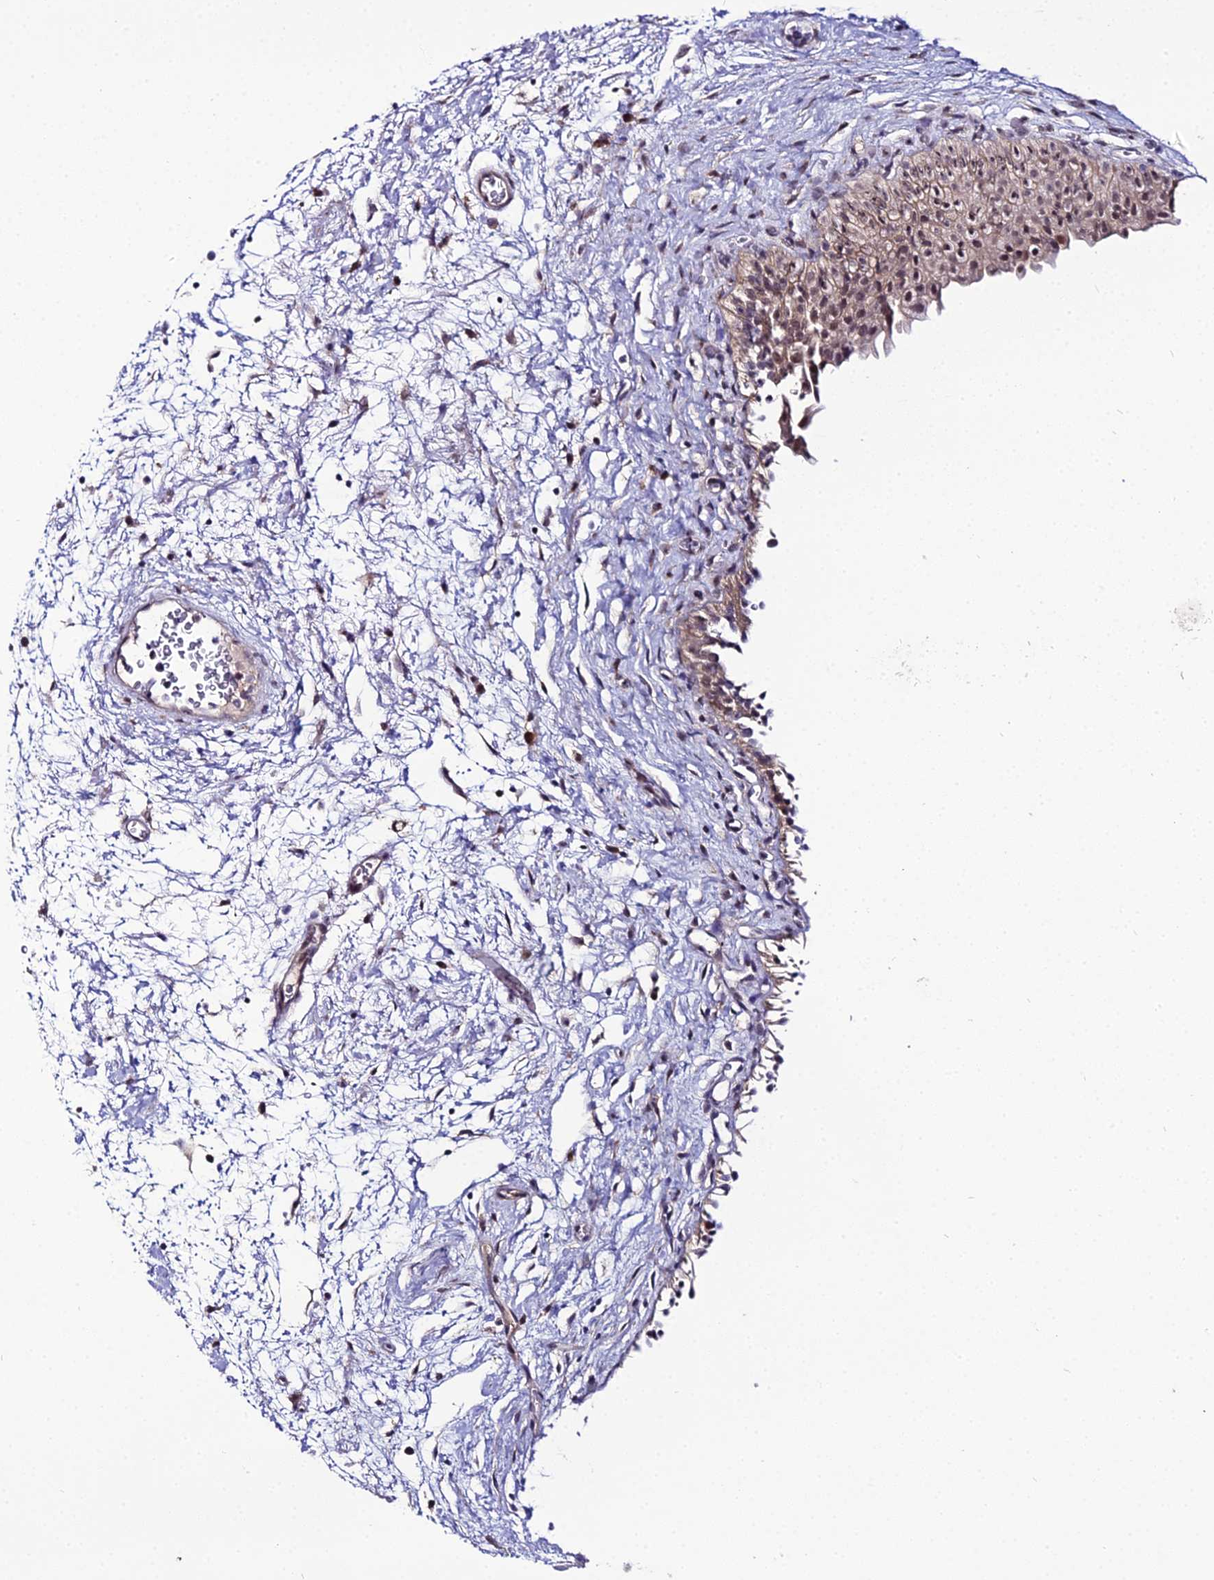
{"staining": {"intensity": "moderate", "quantity": ">75%", "location": "cytoplasmic/membranous,nuclear"}, "tissue": "urinary bladder", "cell_type": "Urothelial cells", "image_type": "normal", "snomed": [{"axis": "morphology", "description": "Normal tissue, NOS"}, {"axis": "topography", "description": "Urinary bladder"}], "caption": "Protein staining of unremarkable urinary bladder displays moderate cytoplasmic/membranous,nuclear expression in approximately >75% of urothelial cells.", "gene": "TROAP", "patient": {"sex": "male", "age": 46}}